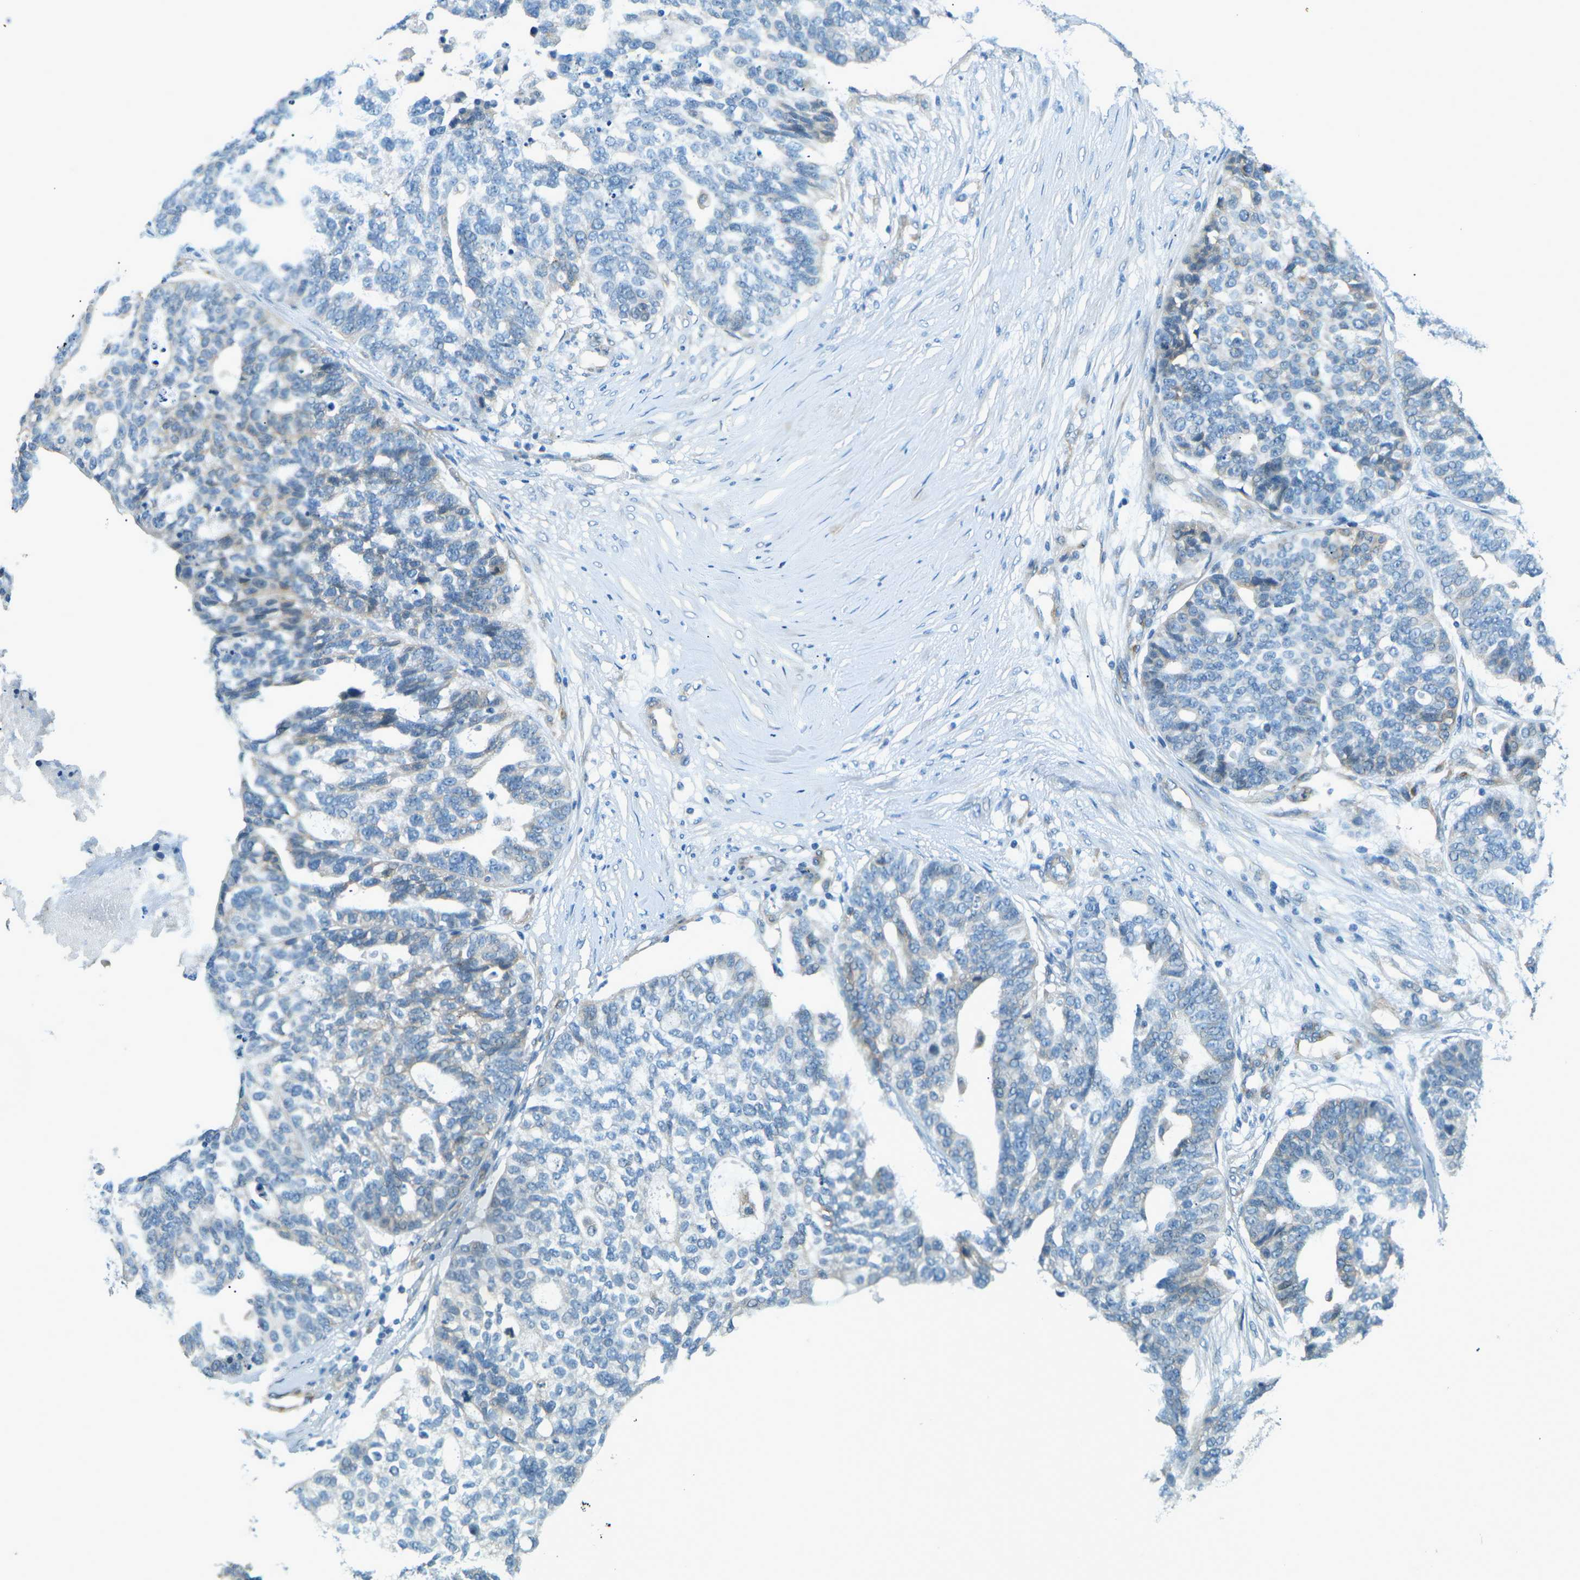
{"staining": {"intensity": "negative", "quantity": "none", "location": "none"}, "tissue": "ovarian cancer", "cell_type": "Tumor cells", "image_type": "cancer", "snomed": [{"axis": "morphology", "description": "Cystadenocarcinoma, serous, NOS"}, {"axis": "topography", "description": "Ovary"}], "caption": "Ovarian cancer stained for a protein using immunohistochemistry exhibits no expression tumor cells.", "gene": "ZNF367", "patient": {"sex": "female", "age": 59}}